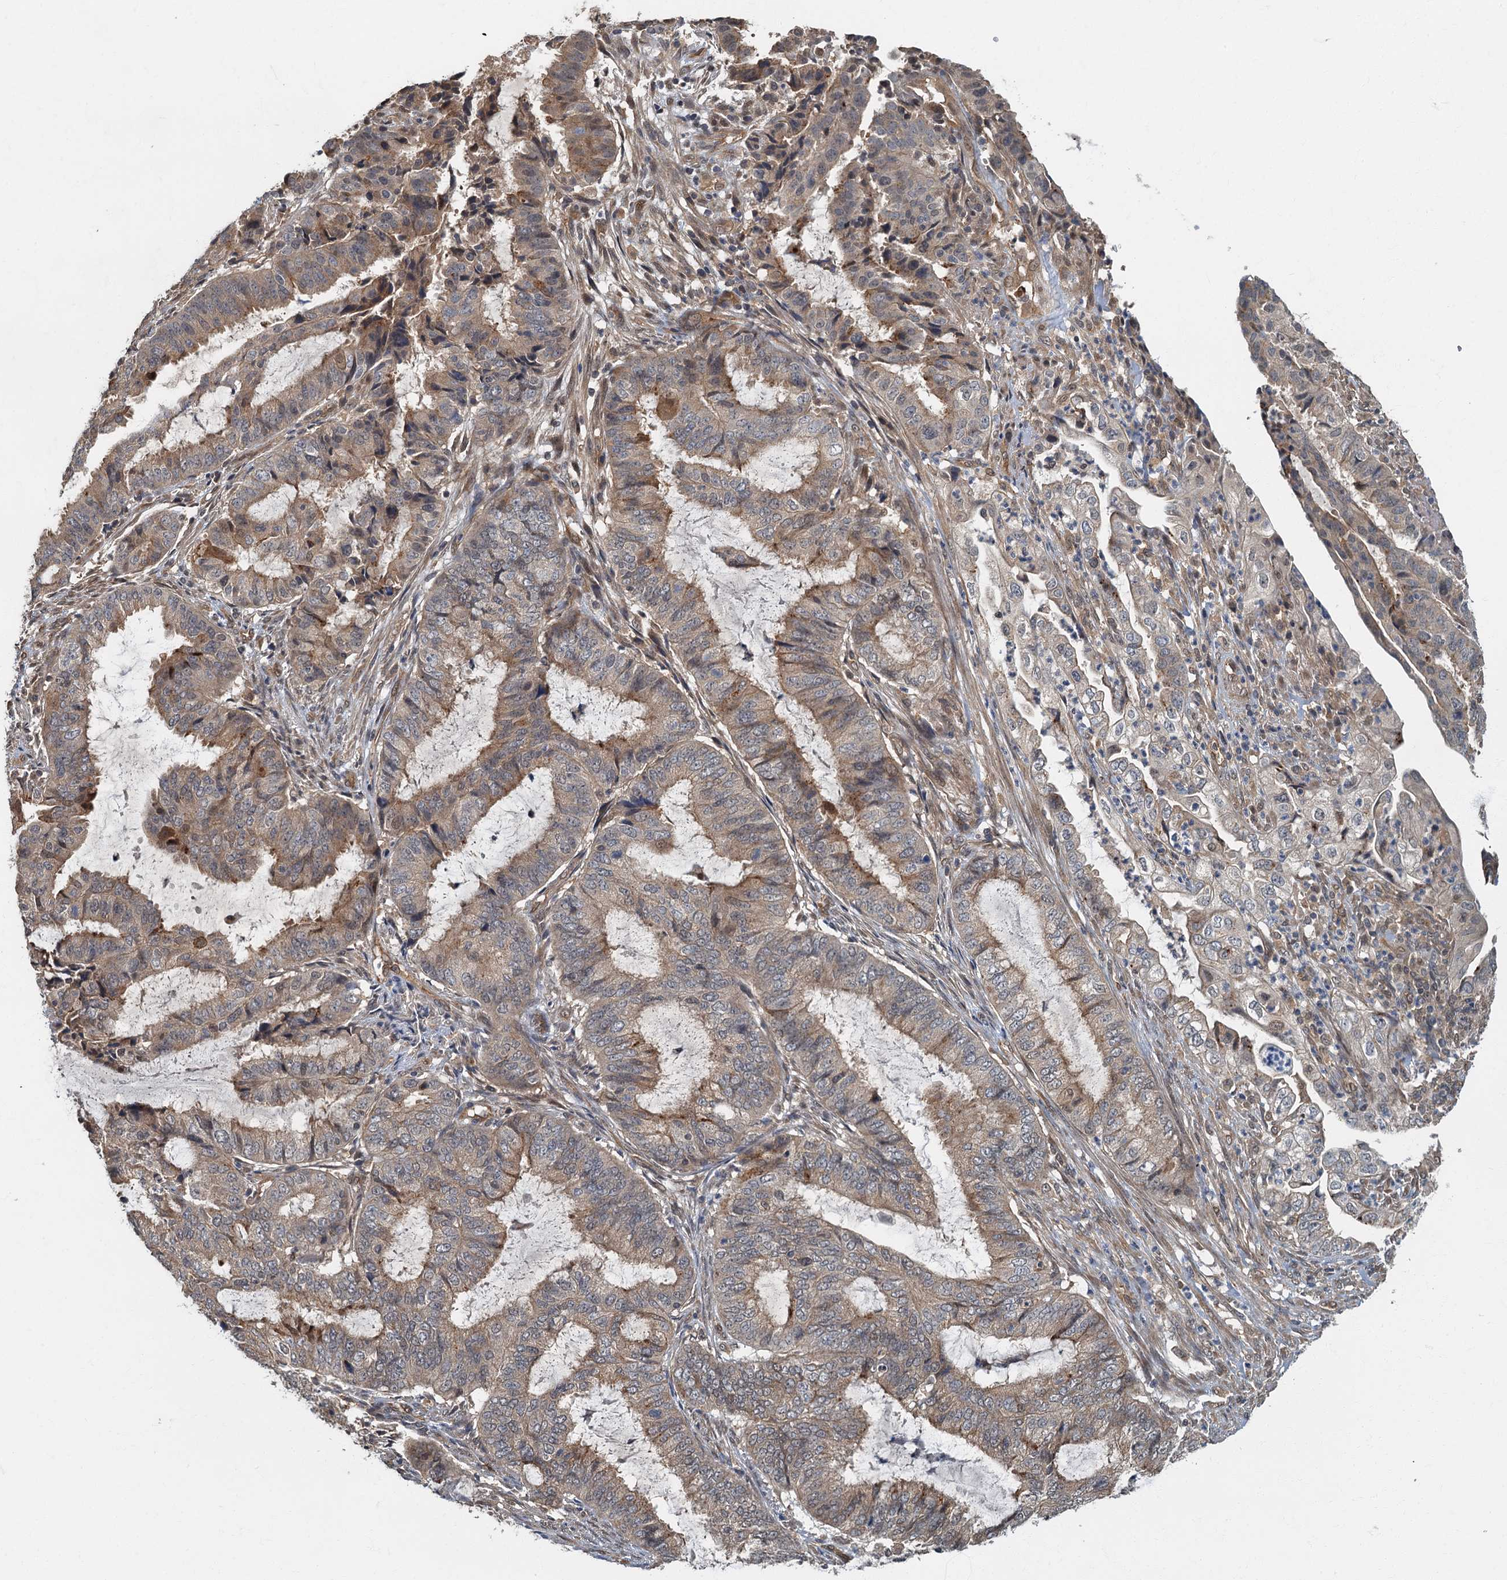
{"staining": {"intensity": "weak", "quantity": "25%-75%", "location": "cytoplasmic/membranous"}, "tissue": "endometrial cancer", "cell_type": "Tumor cells", "image_type": "cancer", "snomed": [{"axis": "morphology", "description": "Adenocarcinoma, NOS"}, {"axis": "topography", "description": "Endometrium"}], "caption": "Immunohistochemical staining of human endometrial adenocarcinoma demonstrates low levels of weak cytoplasmic/membranous expression in approximately 25%-75% of tumor cells. (DAB = brown stain, brightfield microscopy at high magnification).", "gene": "TBCK", "patient": {"sex": "female", "age": 51}}